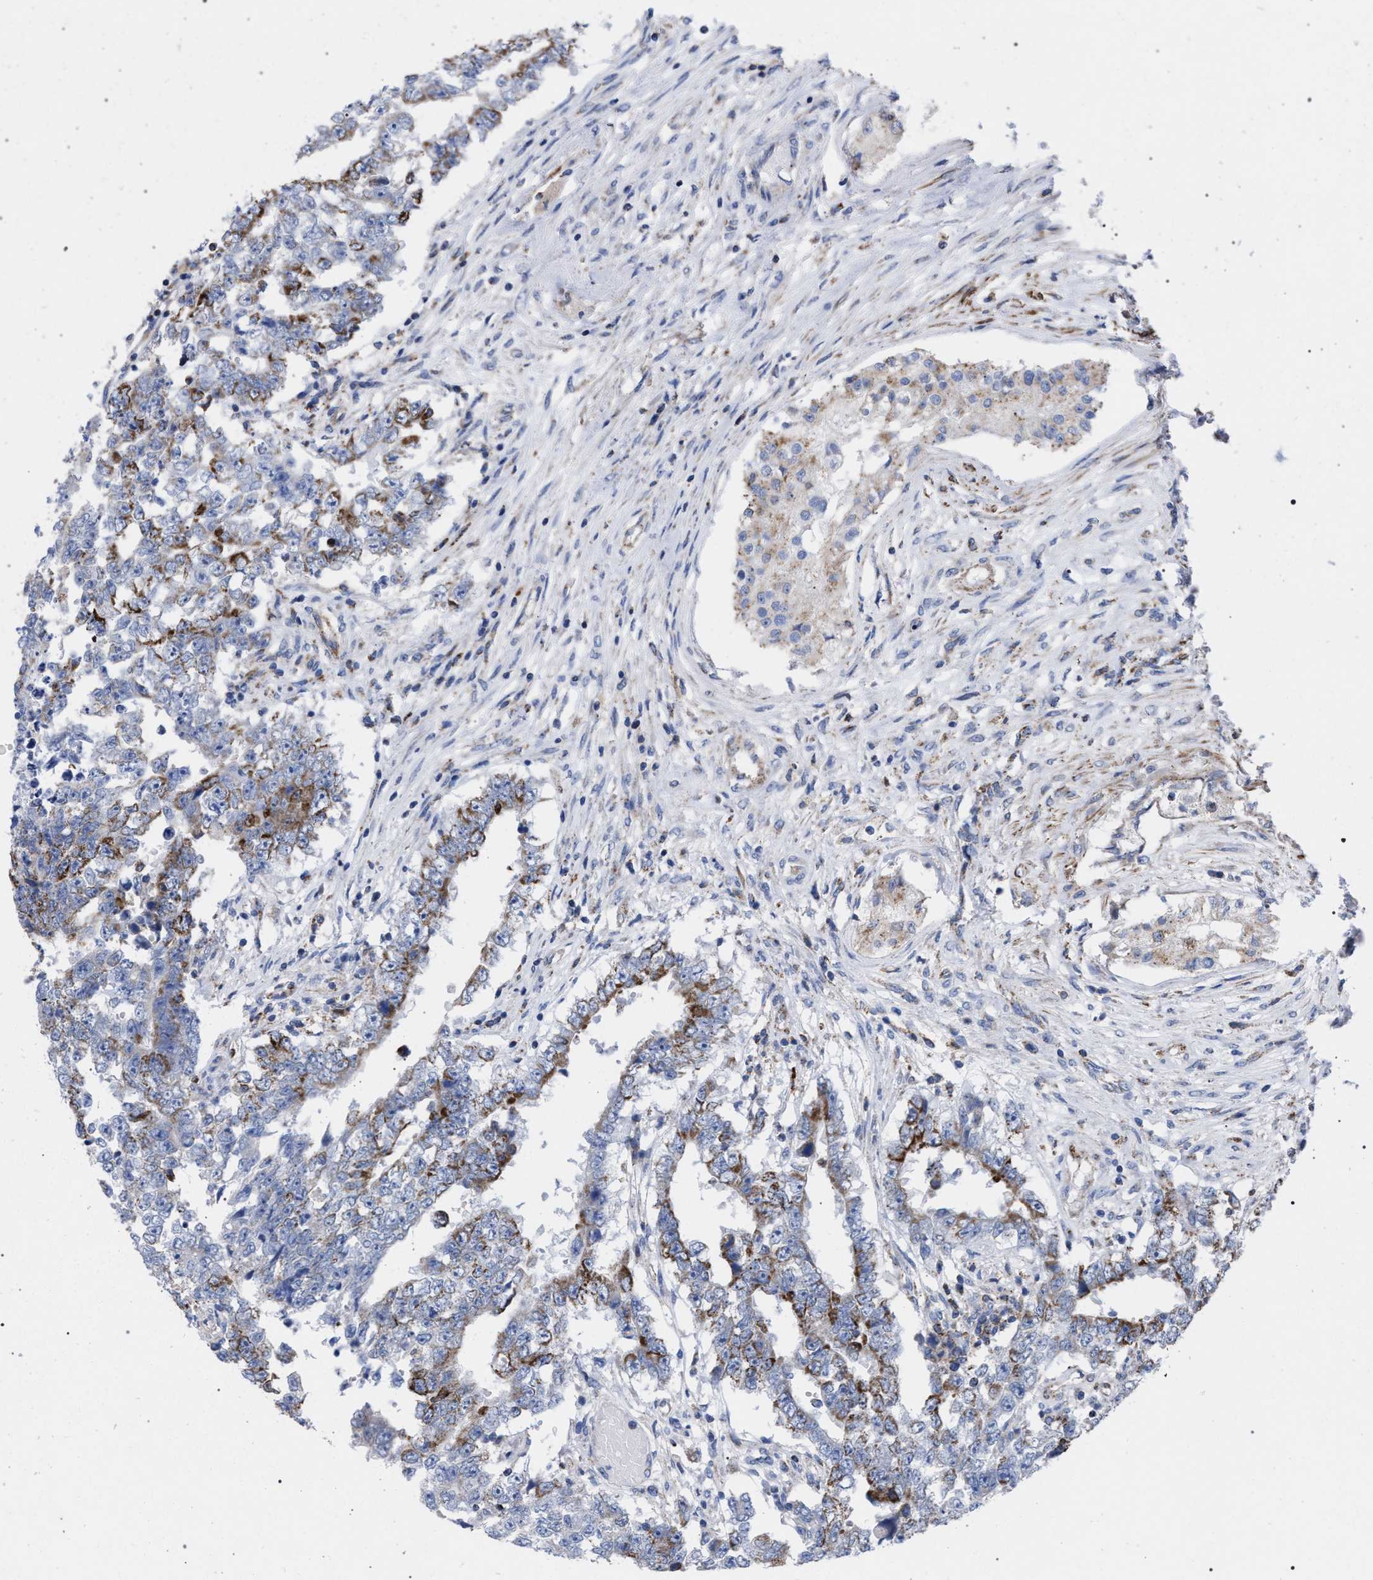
{"staining": {"intensity": "moderate", "quantity": "<25%", "location": "cytoplasmic/membranous"}, "tissue": "testis cancer", "cell_type": "Tumor cells", "image_type": "cancer", "snomed": [{"axis": "morphology", "description": "Carcinoma, Embryonal, NOS"}, {"axis": "topography", "description": "Testis"}], "caption": "Protein analysis of testis embryonal carcinoma tissue shows moderate cytoplasmic/membranous staining in about <25% of tumor cells.", "gene": "ACADS", "patient": {"sex": "male", "age": 25}}